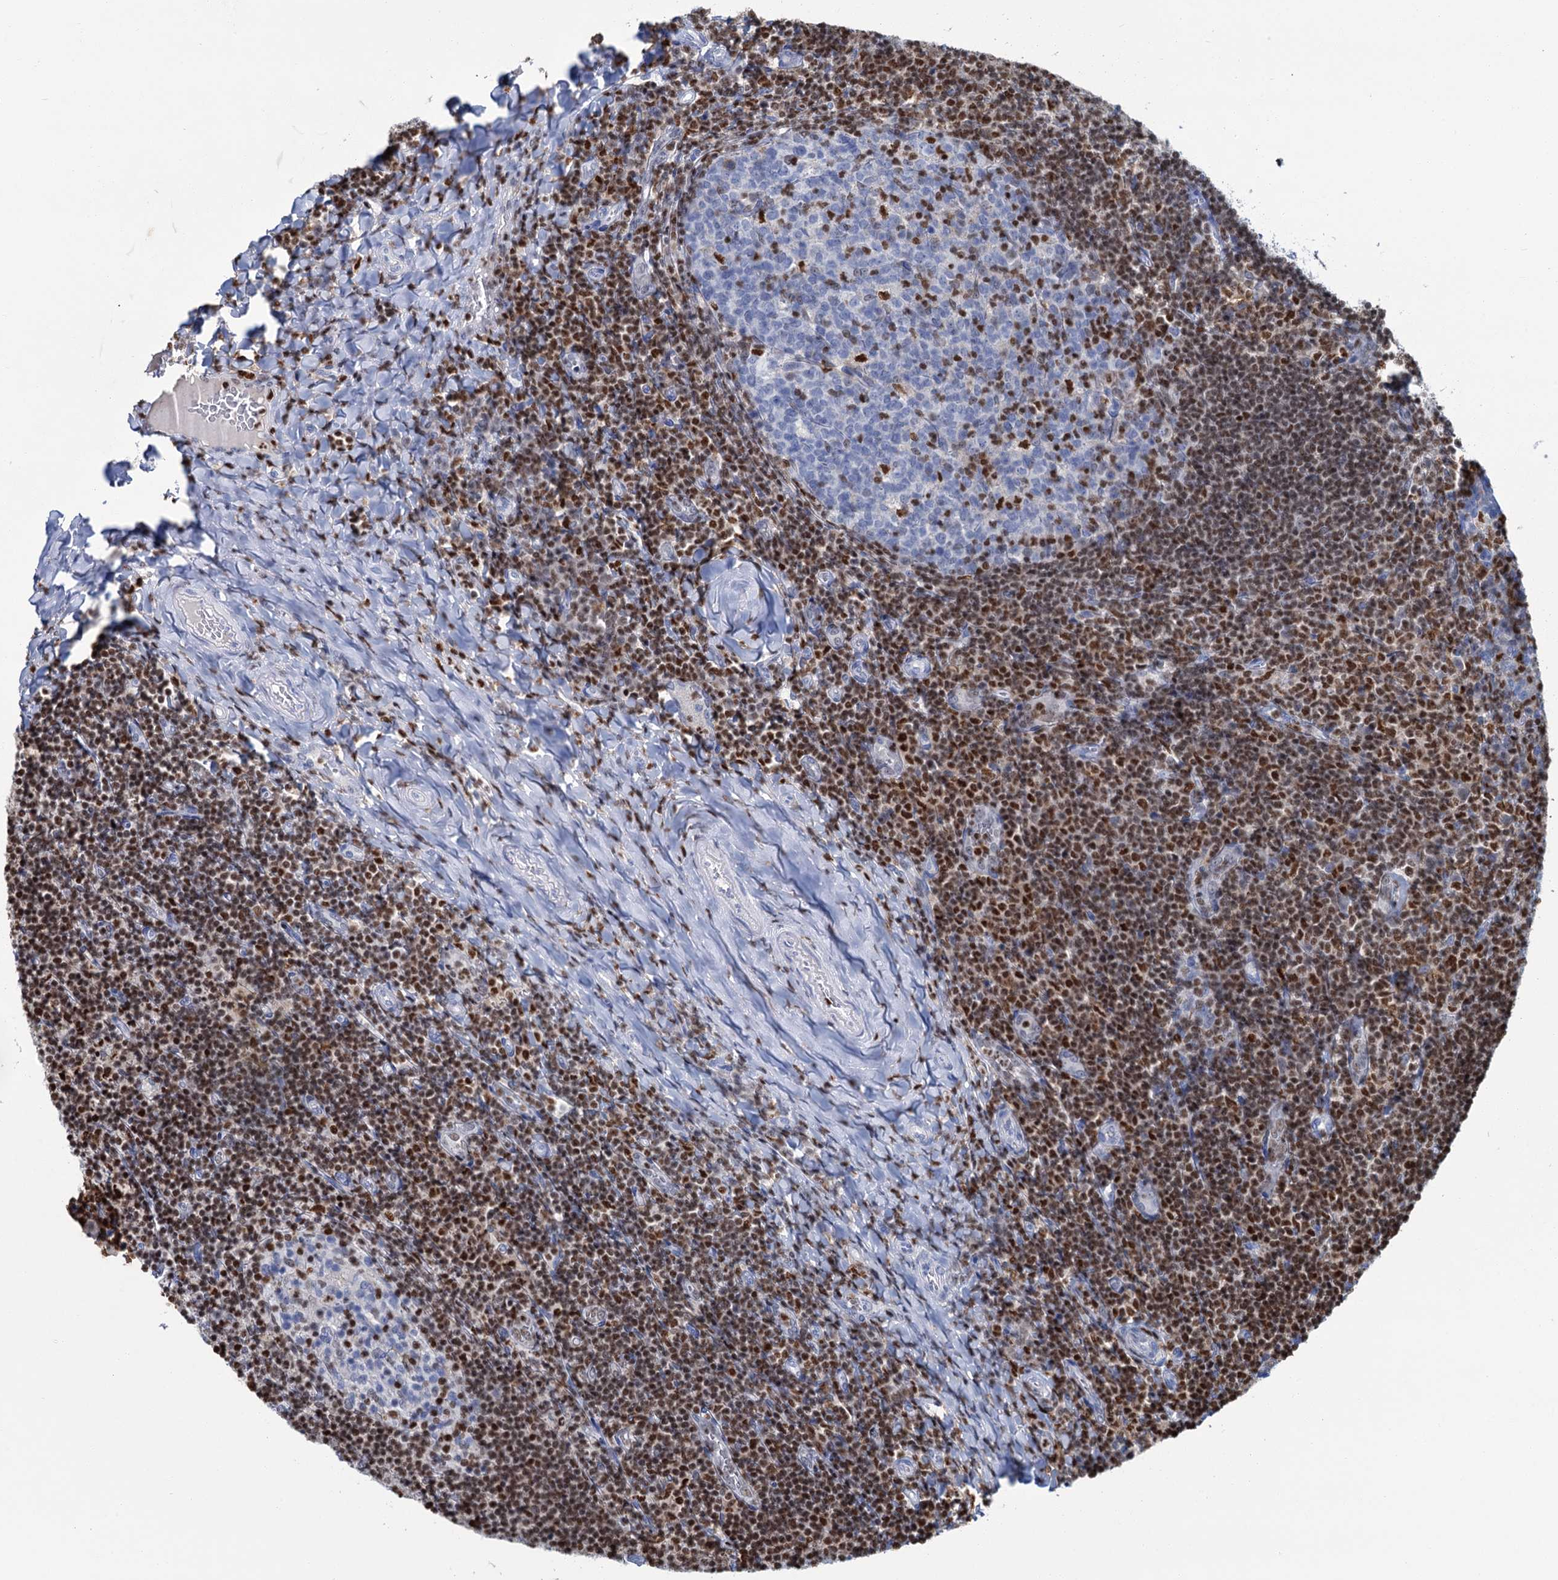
{"staining": {"intensity": "strong", "quantity": "<25%", "location": "nuclear"}, "tissue": "tonsil", "cell_type": "Germinal center cells", "image_type": "normal", "snomed": [{"axis": "morphology", "description": "Normal tissue, NOS"}, {"axis": "topography", "description": "Tonsil"}], "caption": "A brown stain shows strong nuclear staining of a protein in germinal center cells of unremarkable tonsil. (DAB IHC with brightfield microscopy, high magnification).", "gene": "CELF2", "patient": {"sex": "female", "age": 10}}